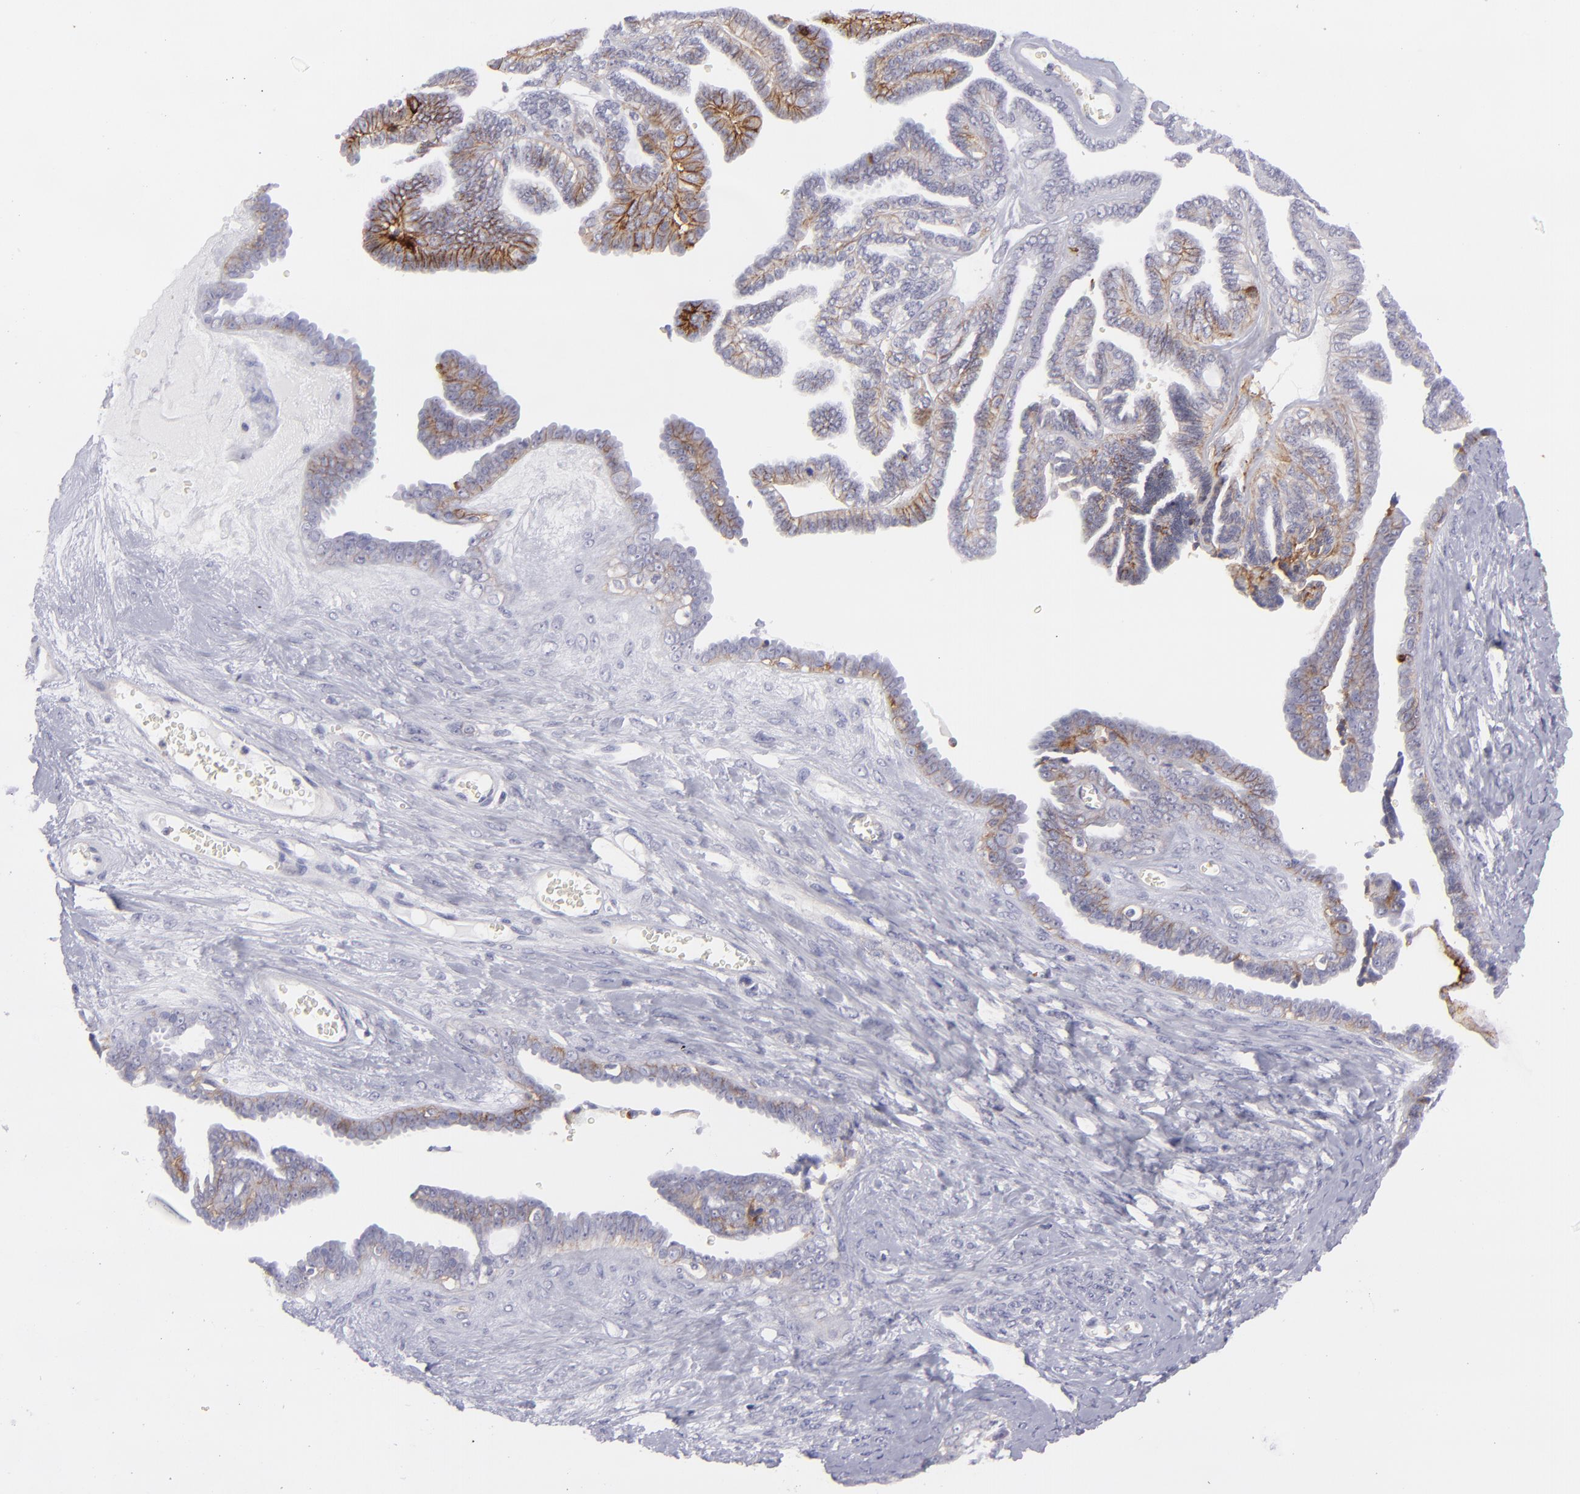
{"staining": {"intensity": "moderate", "quantity": "<25%", "location": "cytoplasmic/membranous"}, "tissue": "ovarian cancer", "cell_type": "Tumor cells", "image_type": "cancer", "snomed": [{"axis": "morphology", "description": "Cystadenocarcinoma, serous, NOS"}, {"axis": "topography", "description": "Ovary"}], "caption": "Serous cystadenocarcinoma (ovarian) stained with a protein marker exhibits moderate staining in tumor cells.", "gene": "BSG", "patient": {"sex": "female", "age": 71}}